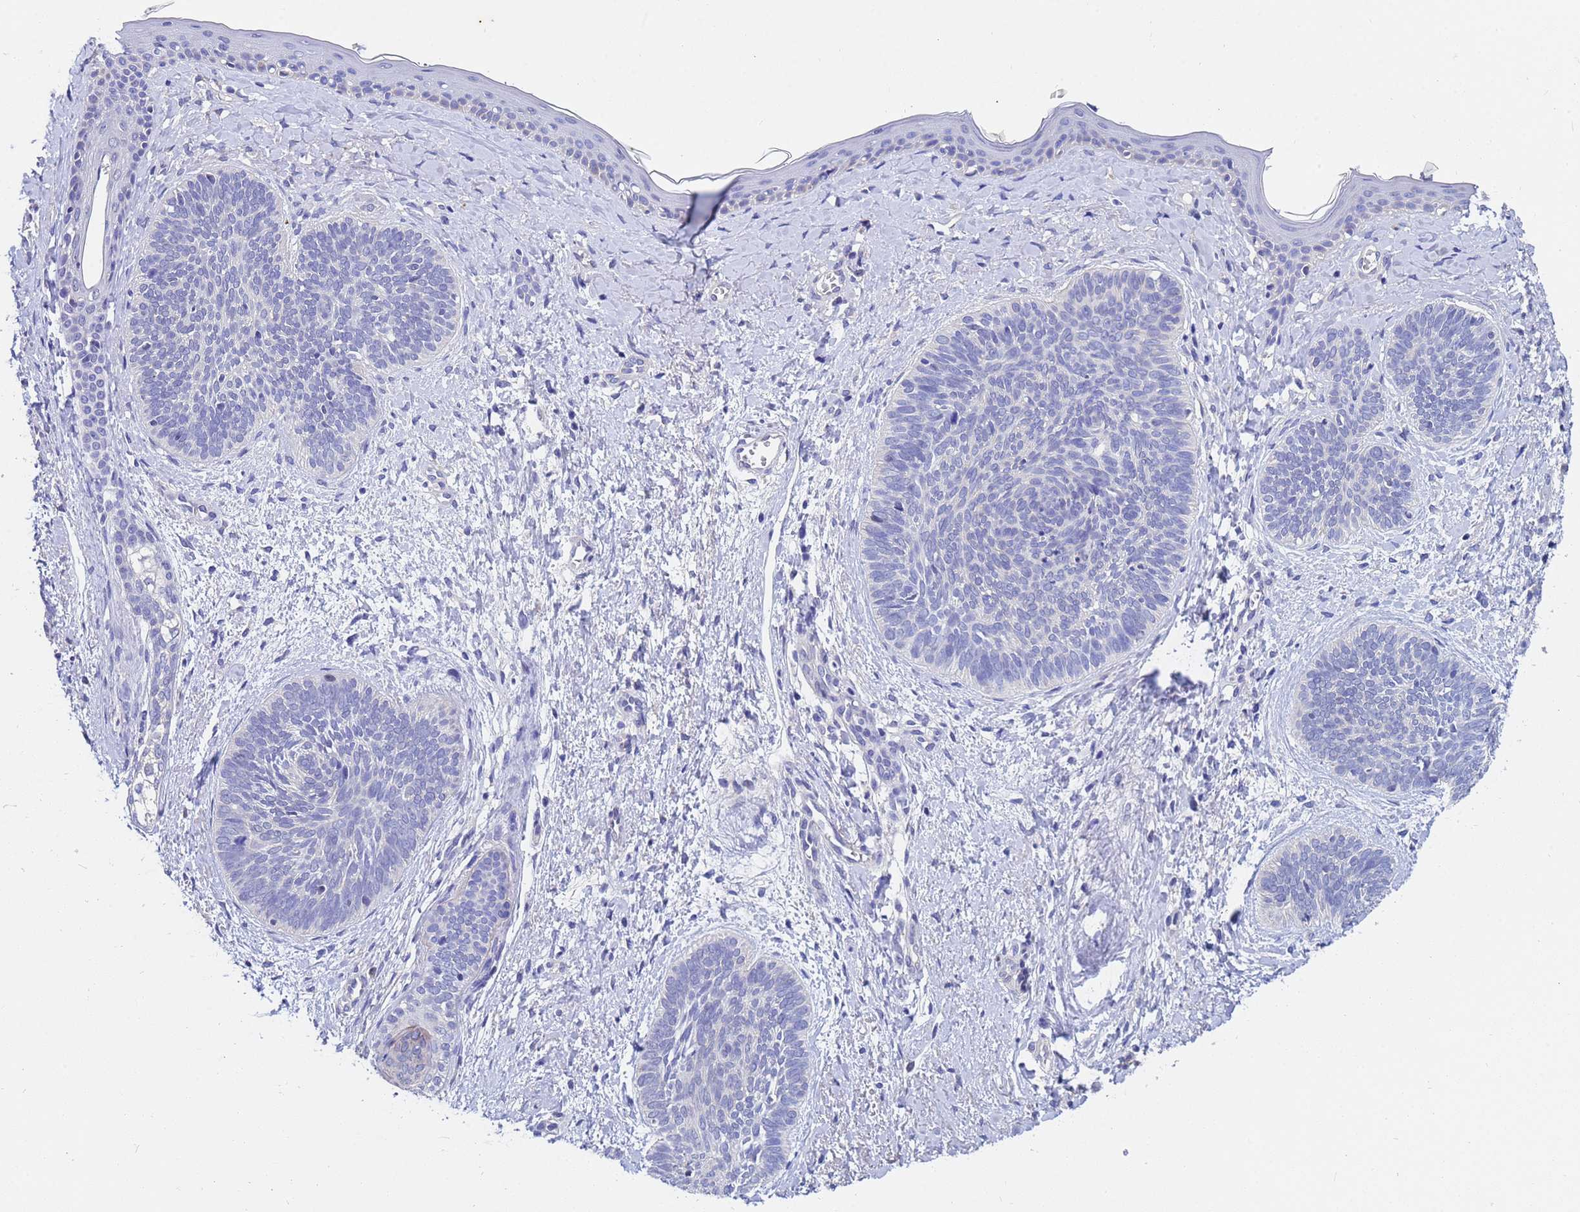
{"staining": {"intensity": "negative", "quantity": "none", "location": "none"}, "tissue": "skin cancer", "cell_type": "Tumor cells", "image_type": "cancer", "snomed": [{"axis": "morphology", "description": "Basal cell carcinoma"}, {"axis": "topography", "description": "Skin"}], "caption": "This is an immunohistochemistry (IHC) photomicrograph of skin cancer. There is no positivity in tumor cells.", "gene": "IHO1", "patient": {"sex": "female", "age": 81}}